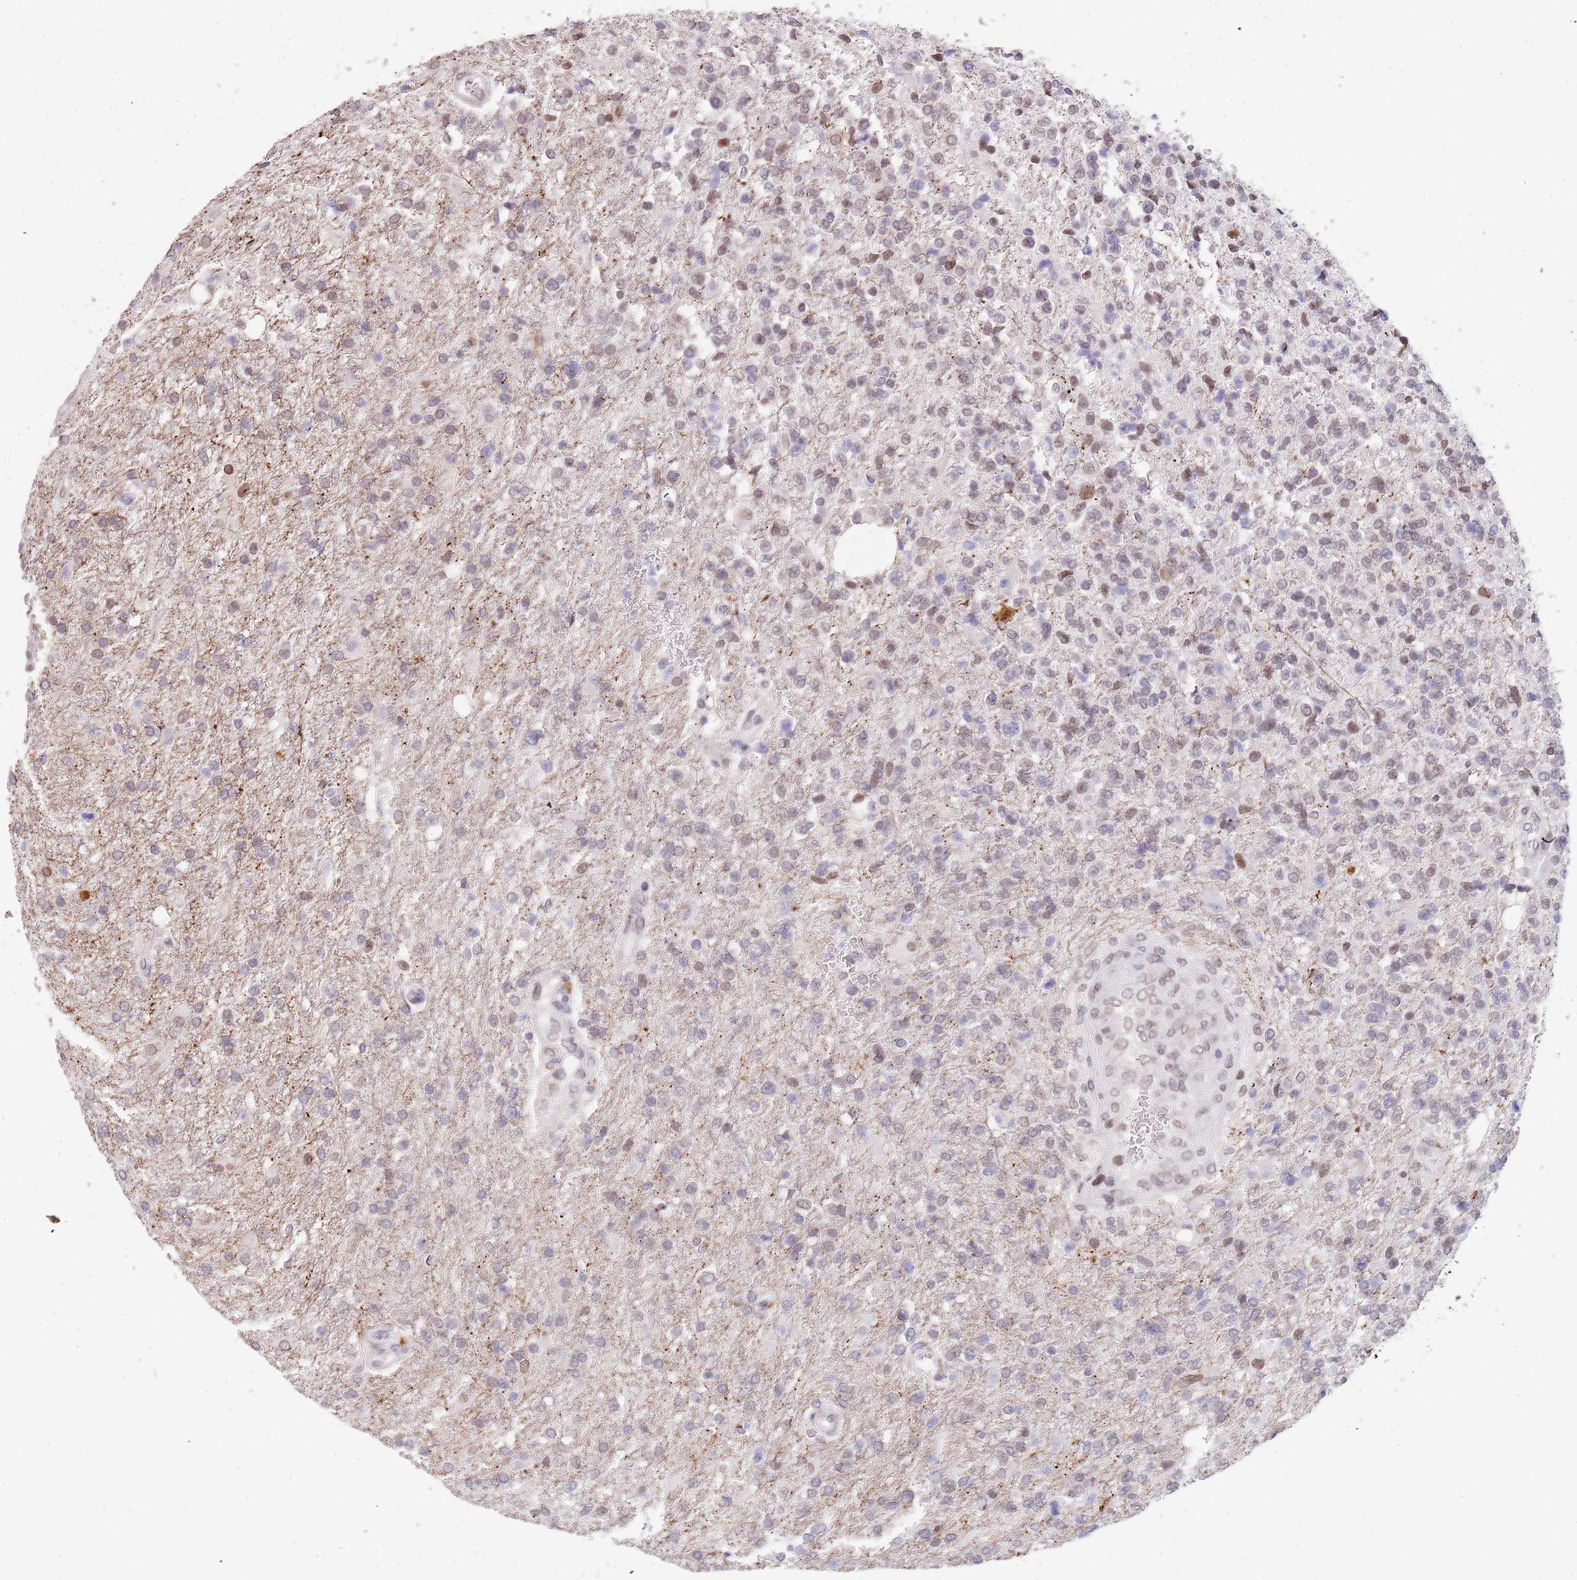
{"staining": {"intensity": "moderate", "quantity": "<25%", "location": "nuclear"}, "tissue": "glioma", "cell_type": "Tumor cells", "image_type": "cancer", "snomed": [{"axis": "morphology", "description": "Glioma, malignant, High grade"}, {"axis": "topography", "description": "Brain"}], "caption": "Human malignant high-grade glioma stained with a brown dye reveals moderate nuclear positive staining in approximately <25% of tumor cells.", "gene": "KLHDC2", "patient": {"sex": "male", "age": 56}}